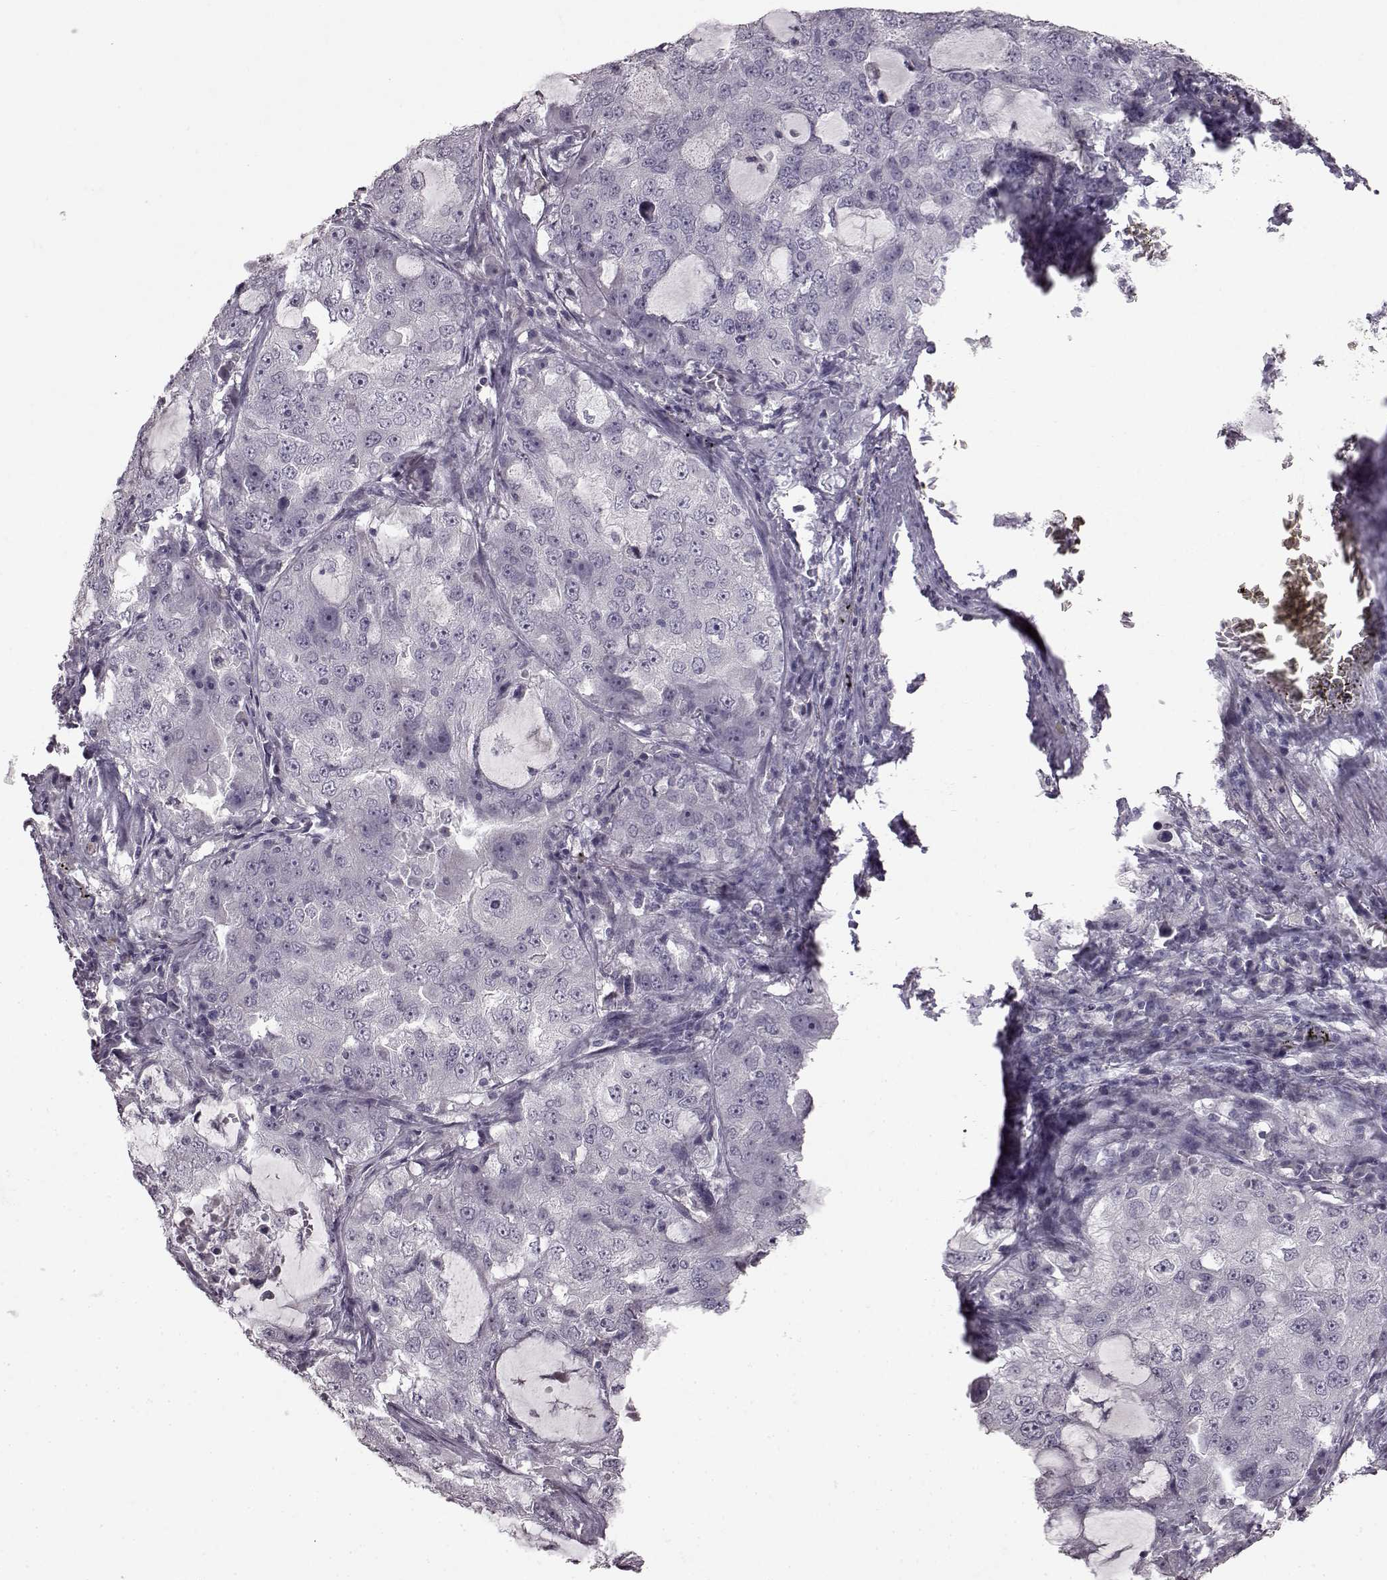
{"staining": {"intensity": "negative", "quantity": "none", "location": "none"}, "tissue": "lung cancer", "cell_type": "Tumor cells", "image_type": "cancer", "snomed": [{"axis": "morphology", "description": "Adenocarcinoma, NOS"}, {"axis": "topography", "description": "Lung"}], "caption": "Immunohistochemistry (IHC) histopathology image of human lung adenocarcinoma stained for a protein (brown), which exhibits no staining in tumor cells.", "gene": "LHB", "patient": {"sex": "female", "age": 61}}